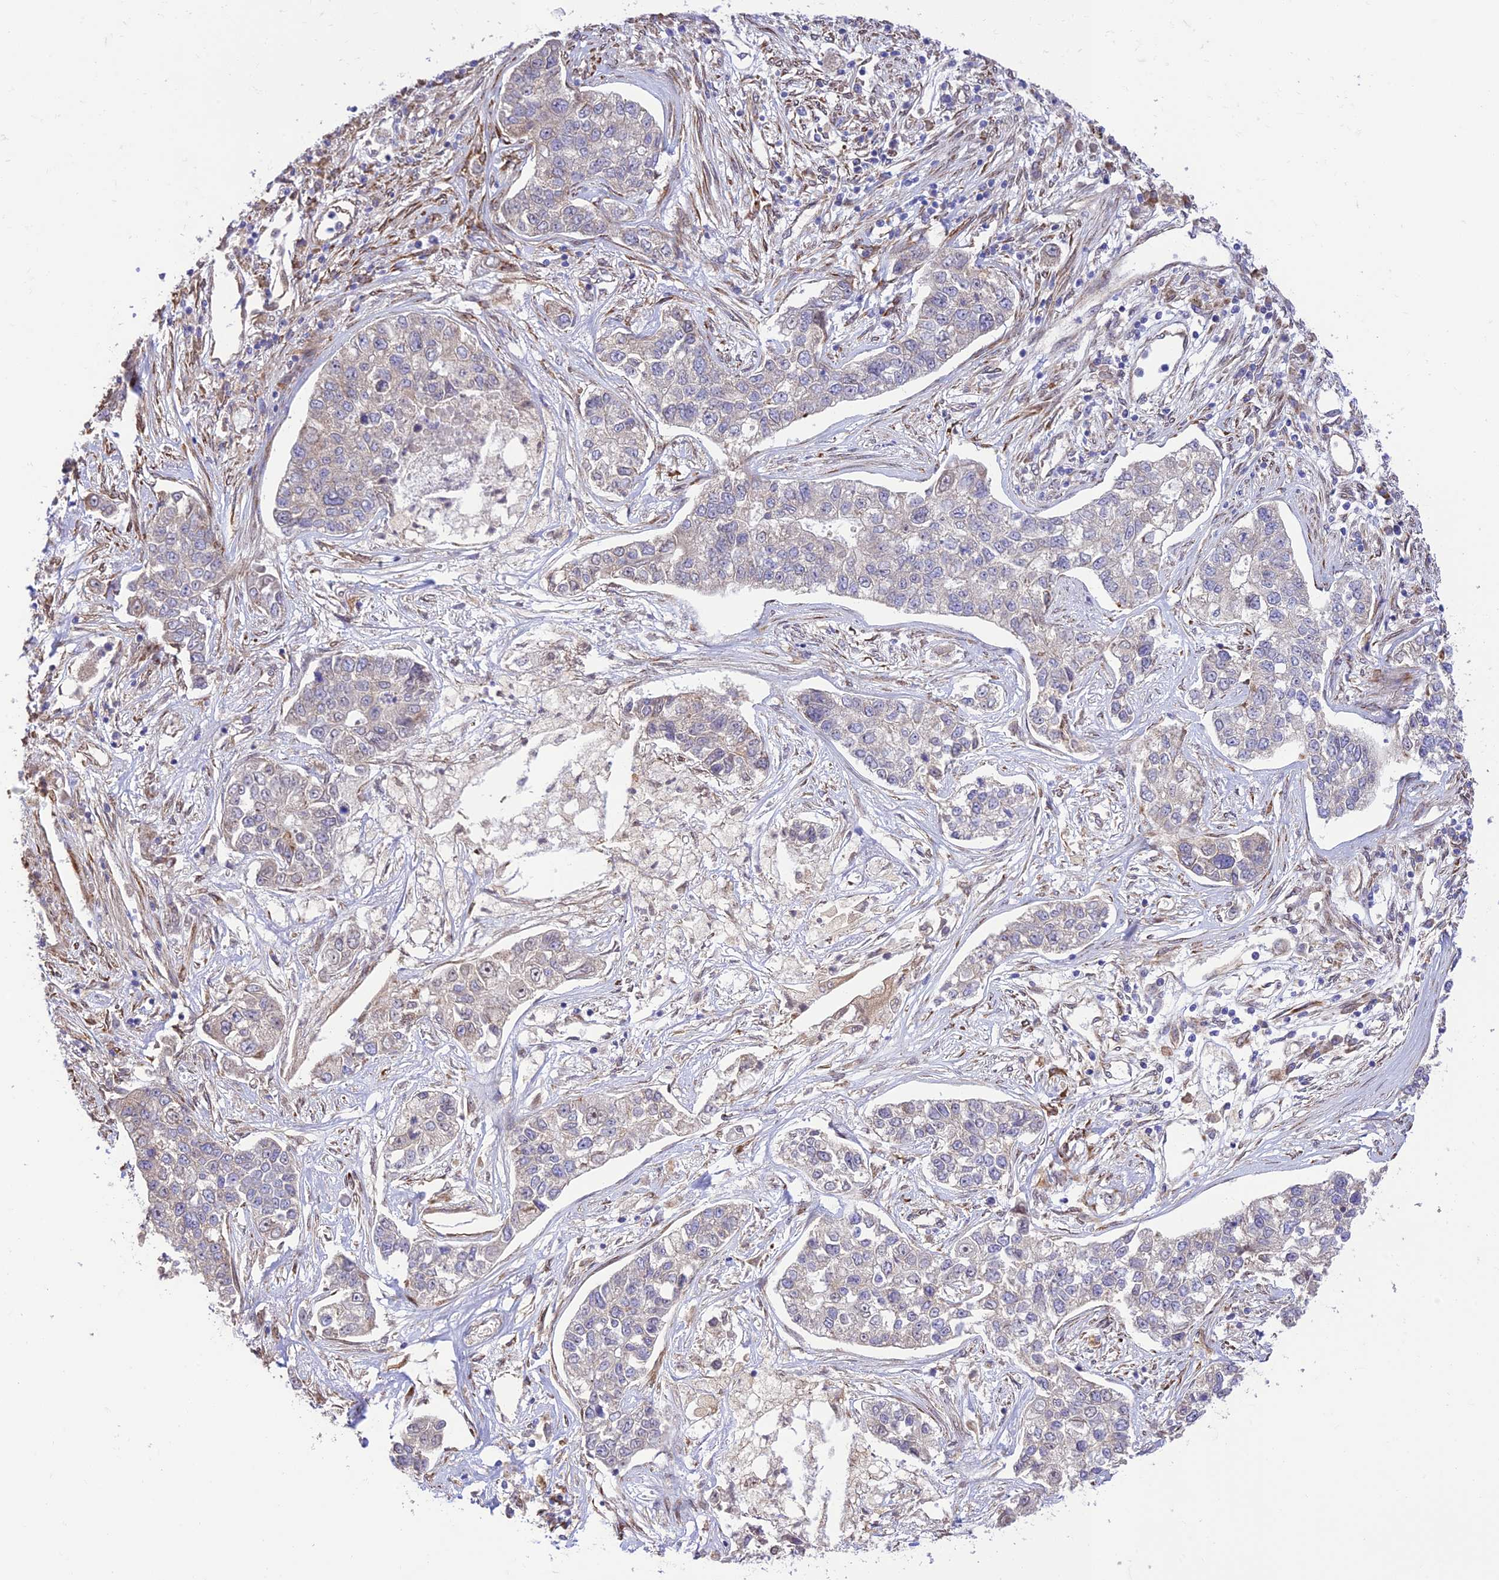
{"staining": {"intensity": "negative", "quantity": "none", "location": "none"}, "tissue": "lung cancer", "cell_type": "Tumor cells", "image_type": "cancer", "snomed": [{"axis": "morphology", "description": "Adenocarcinoma, NOS"}, {"axis": "topography", "description": "Lung"}], "caption": "An image of adenocarcinoma (lung) stained for a protein displays no brown staining in tumor cells. (DAB immunohistochemistry (IHC) visualized using brightfield microscopy, high magnification).", "gene": "EXOC3L4", "patient": {"sex": "male", "age": 49}}